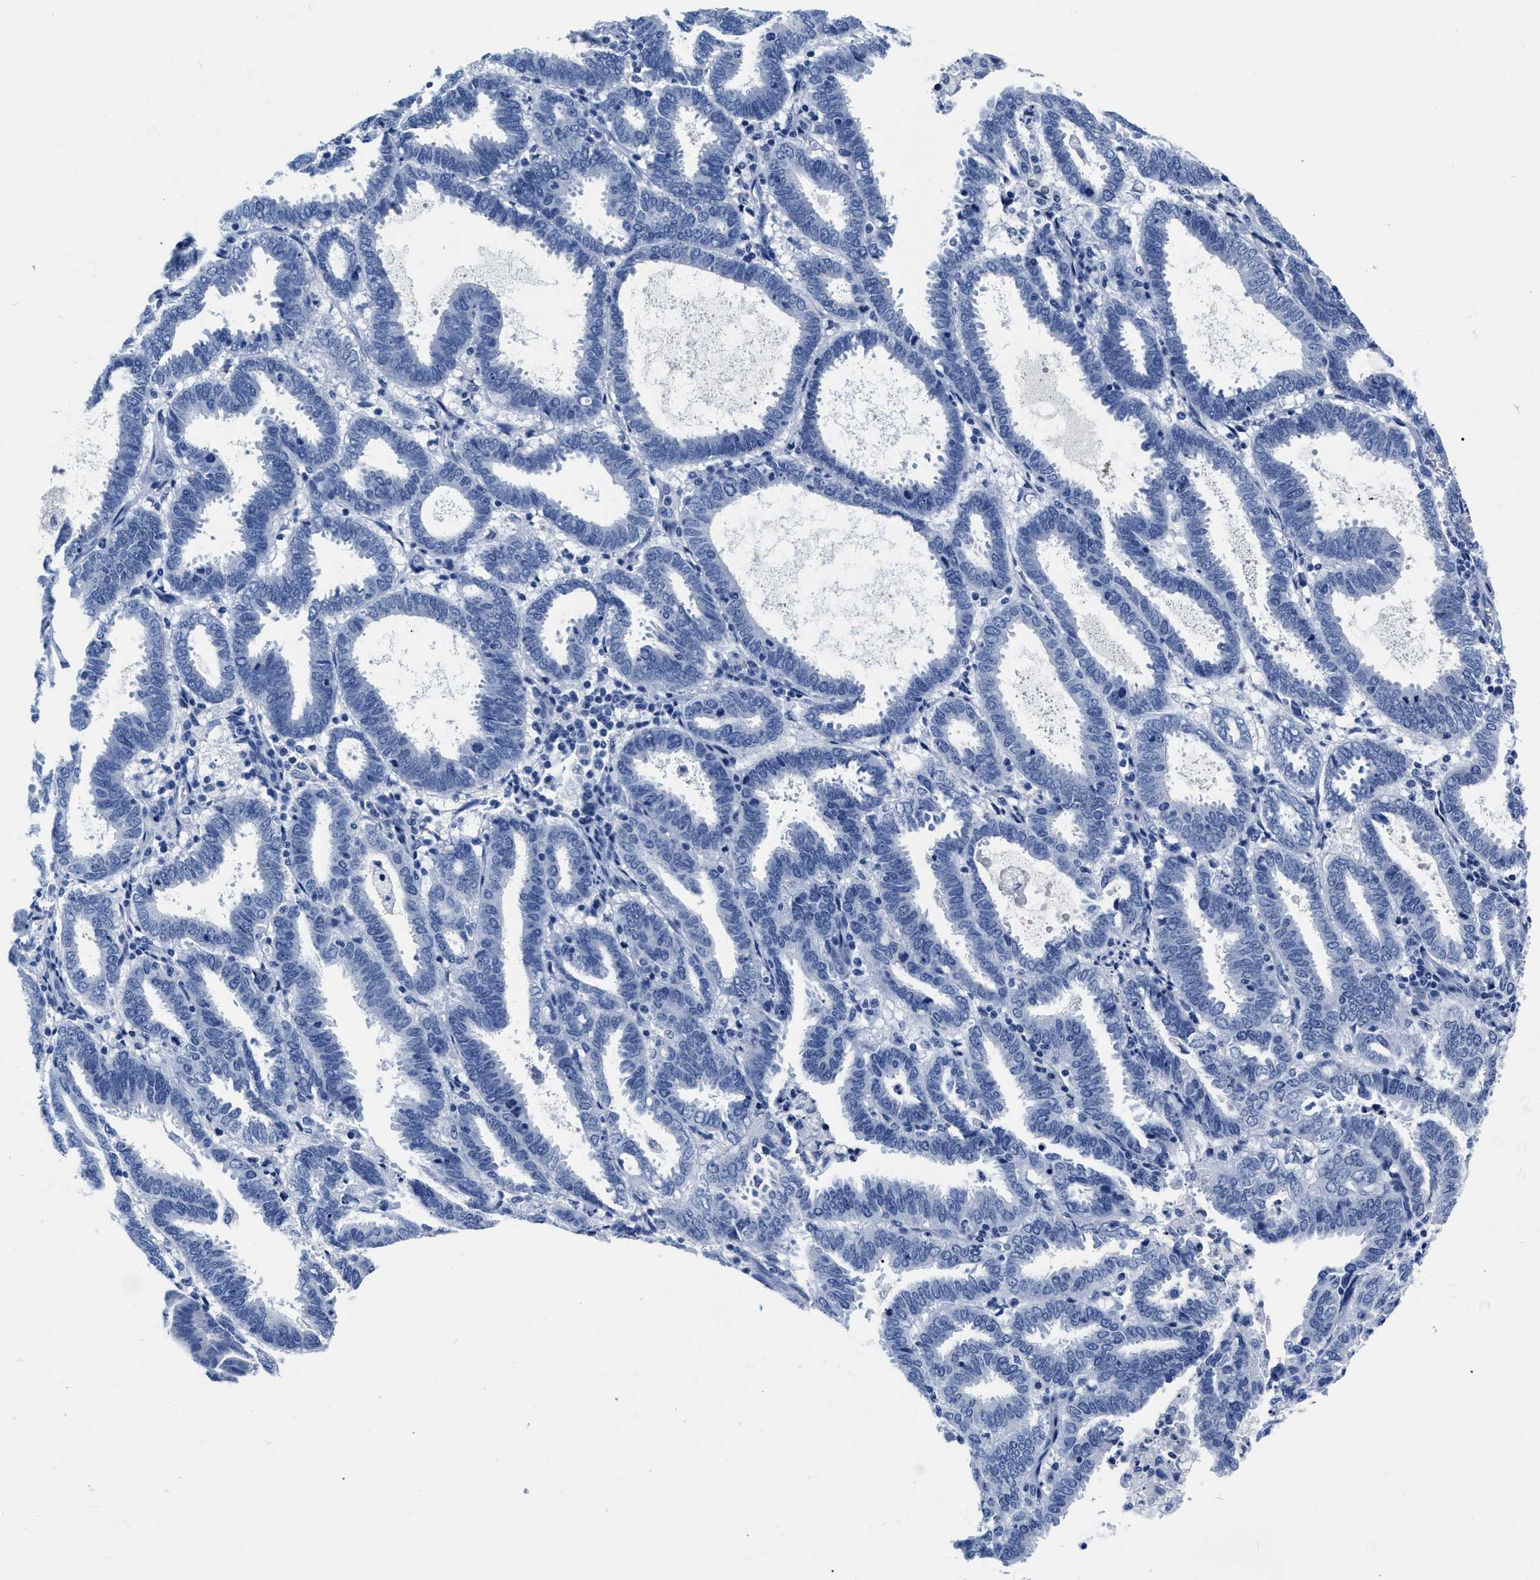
{"staining": {"intensity": "negative", "quantity": "none", "location": "none"}, "tissue": "endometrial cancer", "cell_type": "Tumor cells", "image_type": "cancer", "snomed": [{"axis": "morphology", "description": "Adenocarcinoma, NOS"}, {"axis": "topography", "description": "Uterus"}], "caption": "High power microscopy histopathology image of an immunohistochemistry micrograph of endometrial cancer (adenocarcinoma), revealing no significant positivity in tumor cells.", "gene": "CER1", "patient": {"sex": "female", "age": 83}}